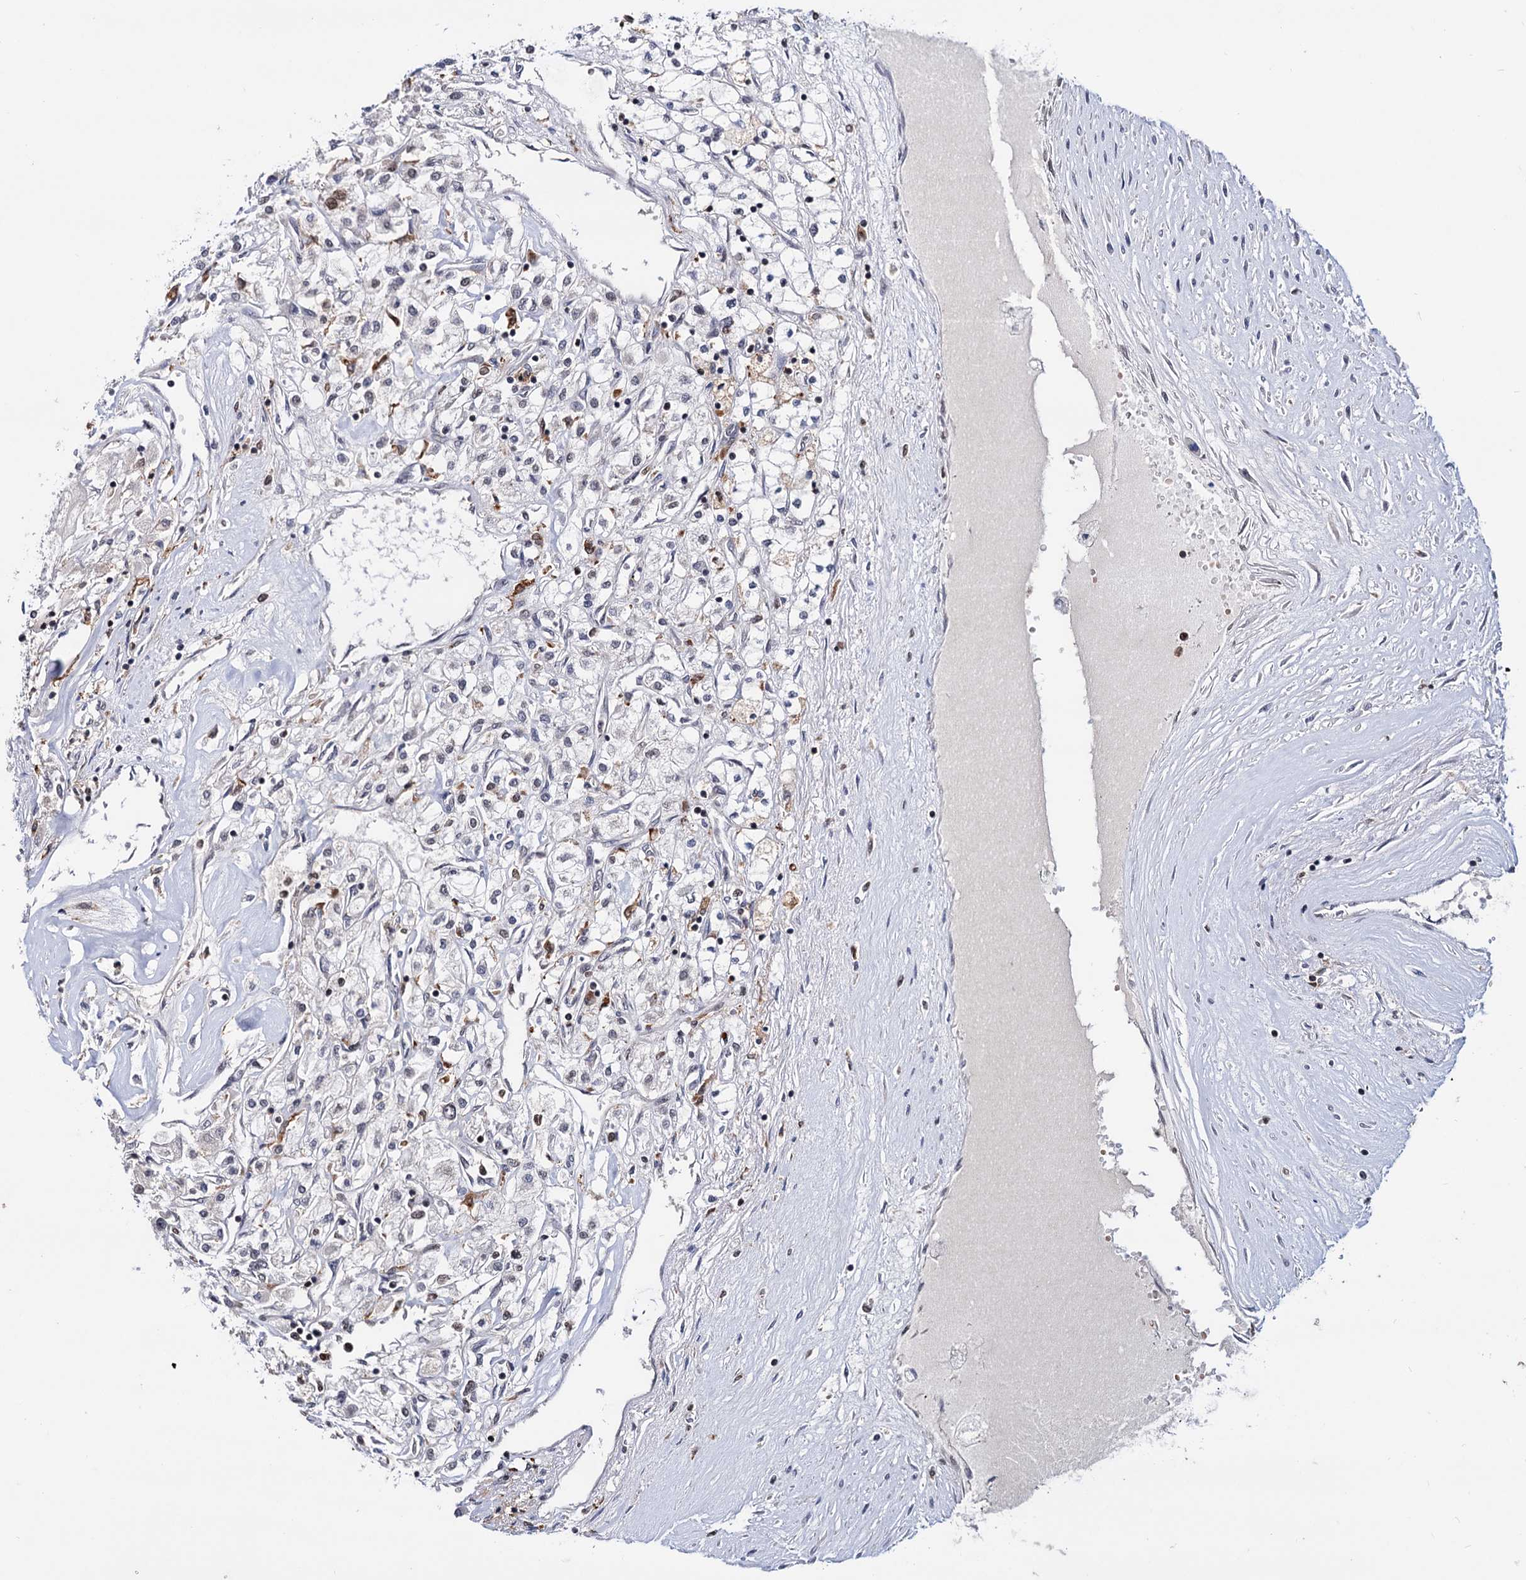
{"staining": {"intensity": "negative", "quantity": "none", "location": "none"}, "tissue": "renal cancer", "cell_type": "Tumor cells", "image_type": "cancer", "snomed": [{"axis": "morphology", "description": "Adenocarcinoma, NOS"}, {"axis": "topography", "description": "Kidney"}], "caption": "An immunohistochemistry (IHC) micrograph of renal adenocarcinoma is shown. There is no staining in tumor cells of renal adenocarcinoma.", "gene": "RNASEH2B", "patient": {"sex": "male", "age": 80}}